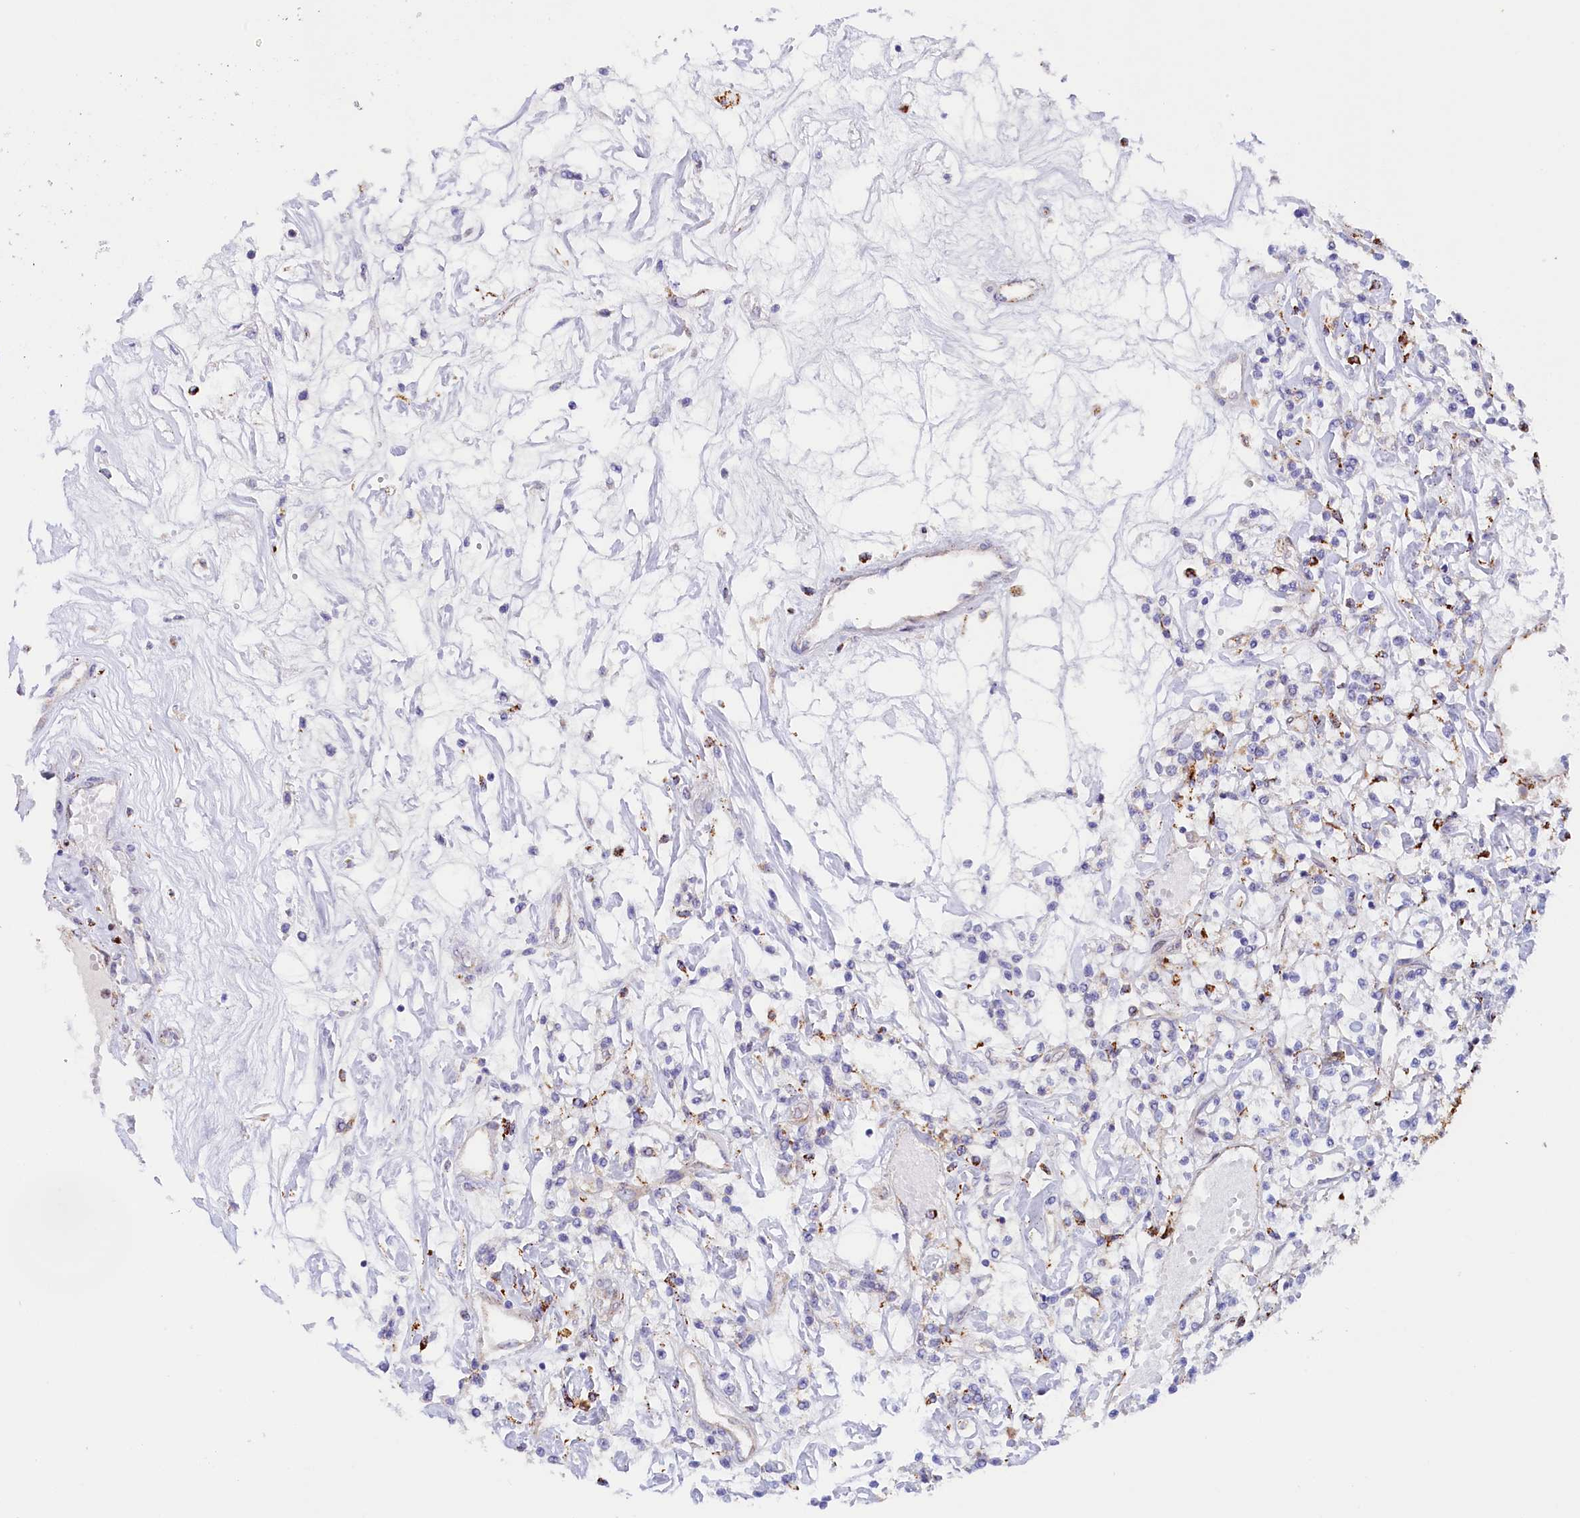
{"staining": {"intensity": "strong", "quantity": "<25%", "location": "cytoplasmic/membranous"}, "tissue": "renal cancer", "cell_type": "Tumor cells", "image_type": "cancer", "snomed": [{"axis": "morphology", "description": "Adenocarcinoma, NOS"}, {"axis": "topography", "description": "Kidney"}], "caption": "The immunohistochemical stain highlights strong cytoplasmic/membranous expression in tumor cells of renal adenocarcinoma tissue.", "gene": "AKTIP", "patient": {"sex": "female", "age": 59}}